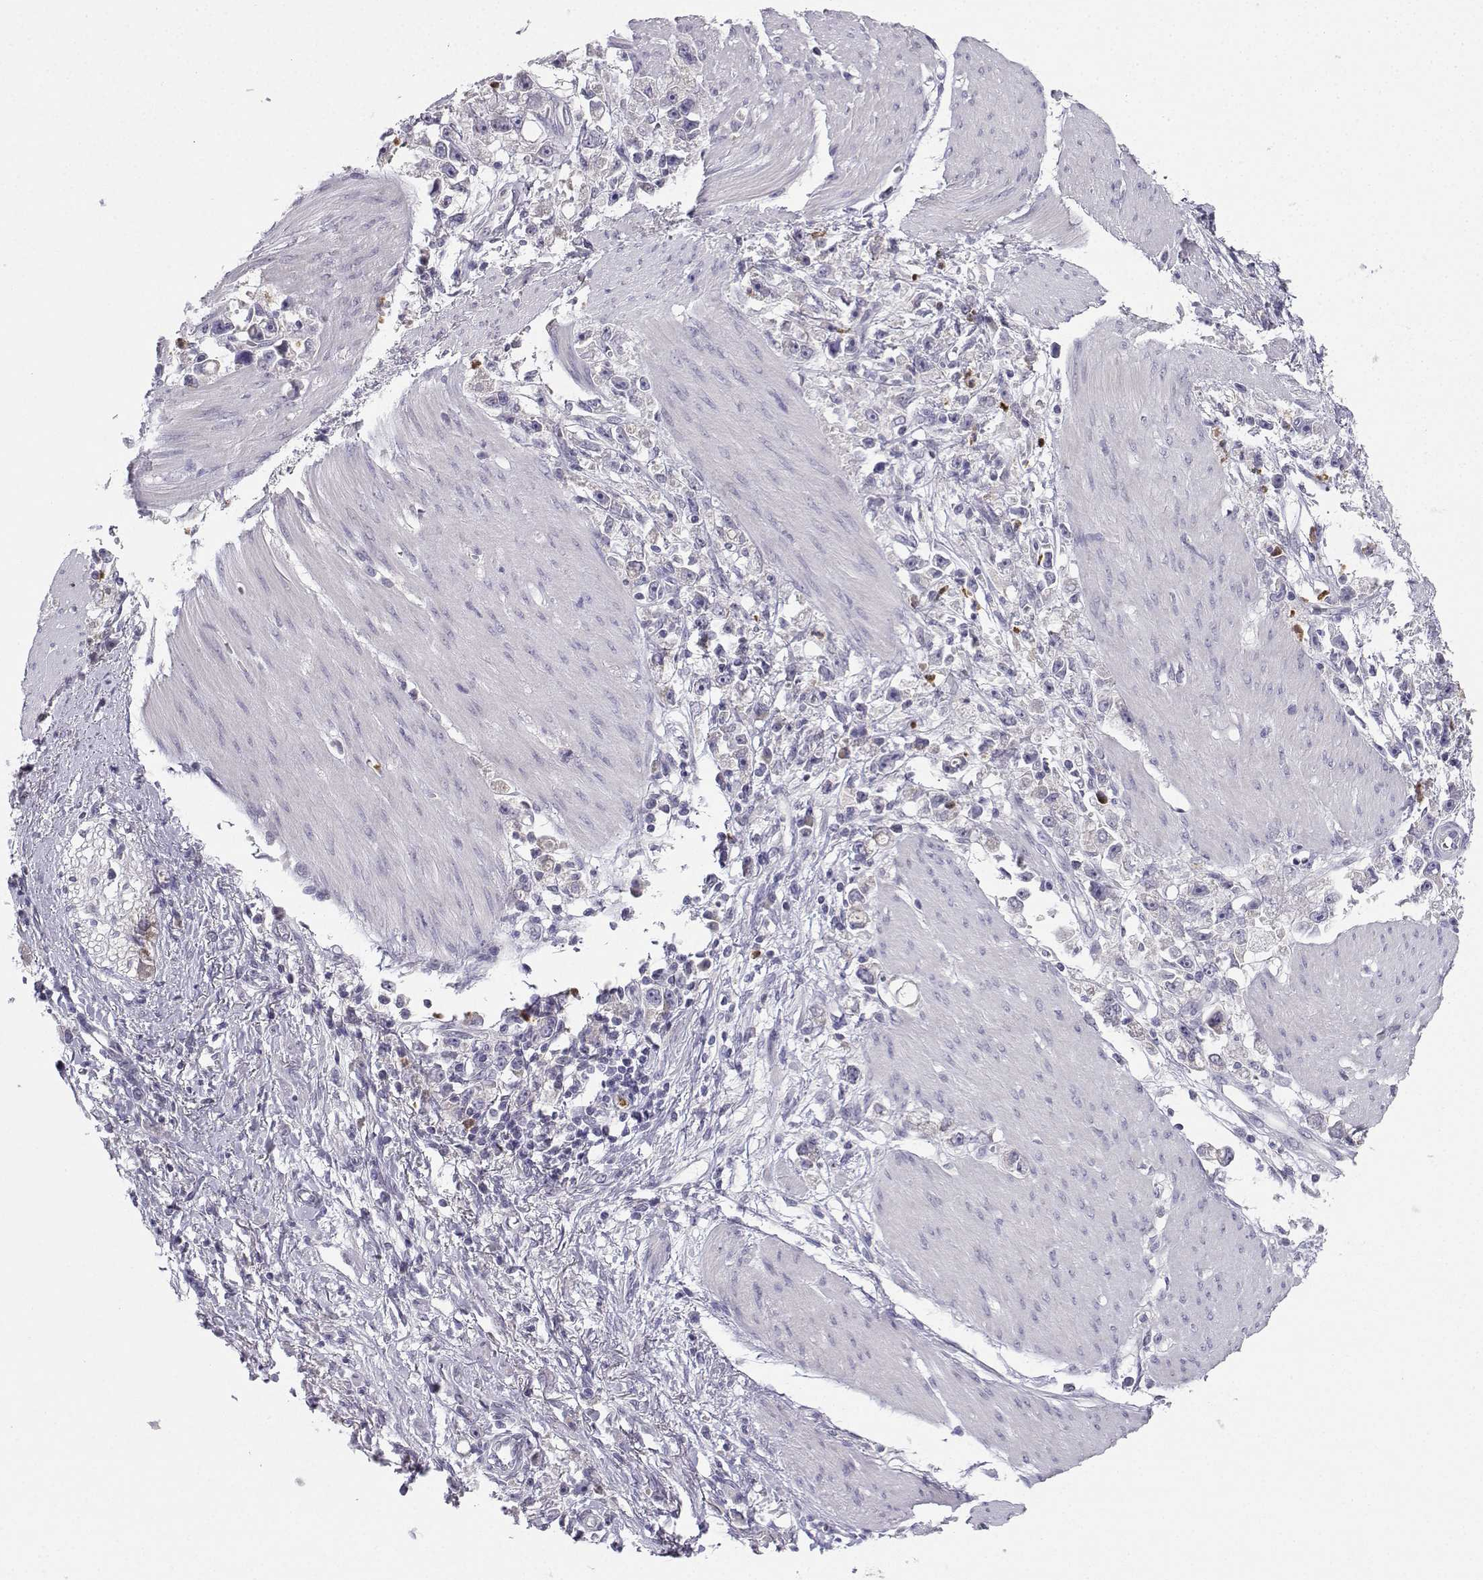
{"staining": {"intensity": "negative", "quantity": "none", "location": "none"}, "tissue": "stomach cancer", "cell_type": "Tumor cells", "image_type": "cancer", "snomed": [{"axis": "morphology", "description": "Adenocarcinoma, NOS"}, {"axis": "topography", "description": "Stomach"}], "caption": "This is an immunohistochemistry (IHC) image of human adenocarcinoma (stomach). There is no expression in tumor cells.", "gene": "CALY", "patient": {"sex": "female", "age": 59}}